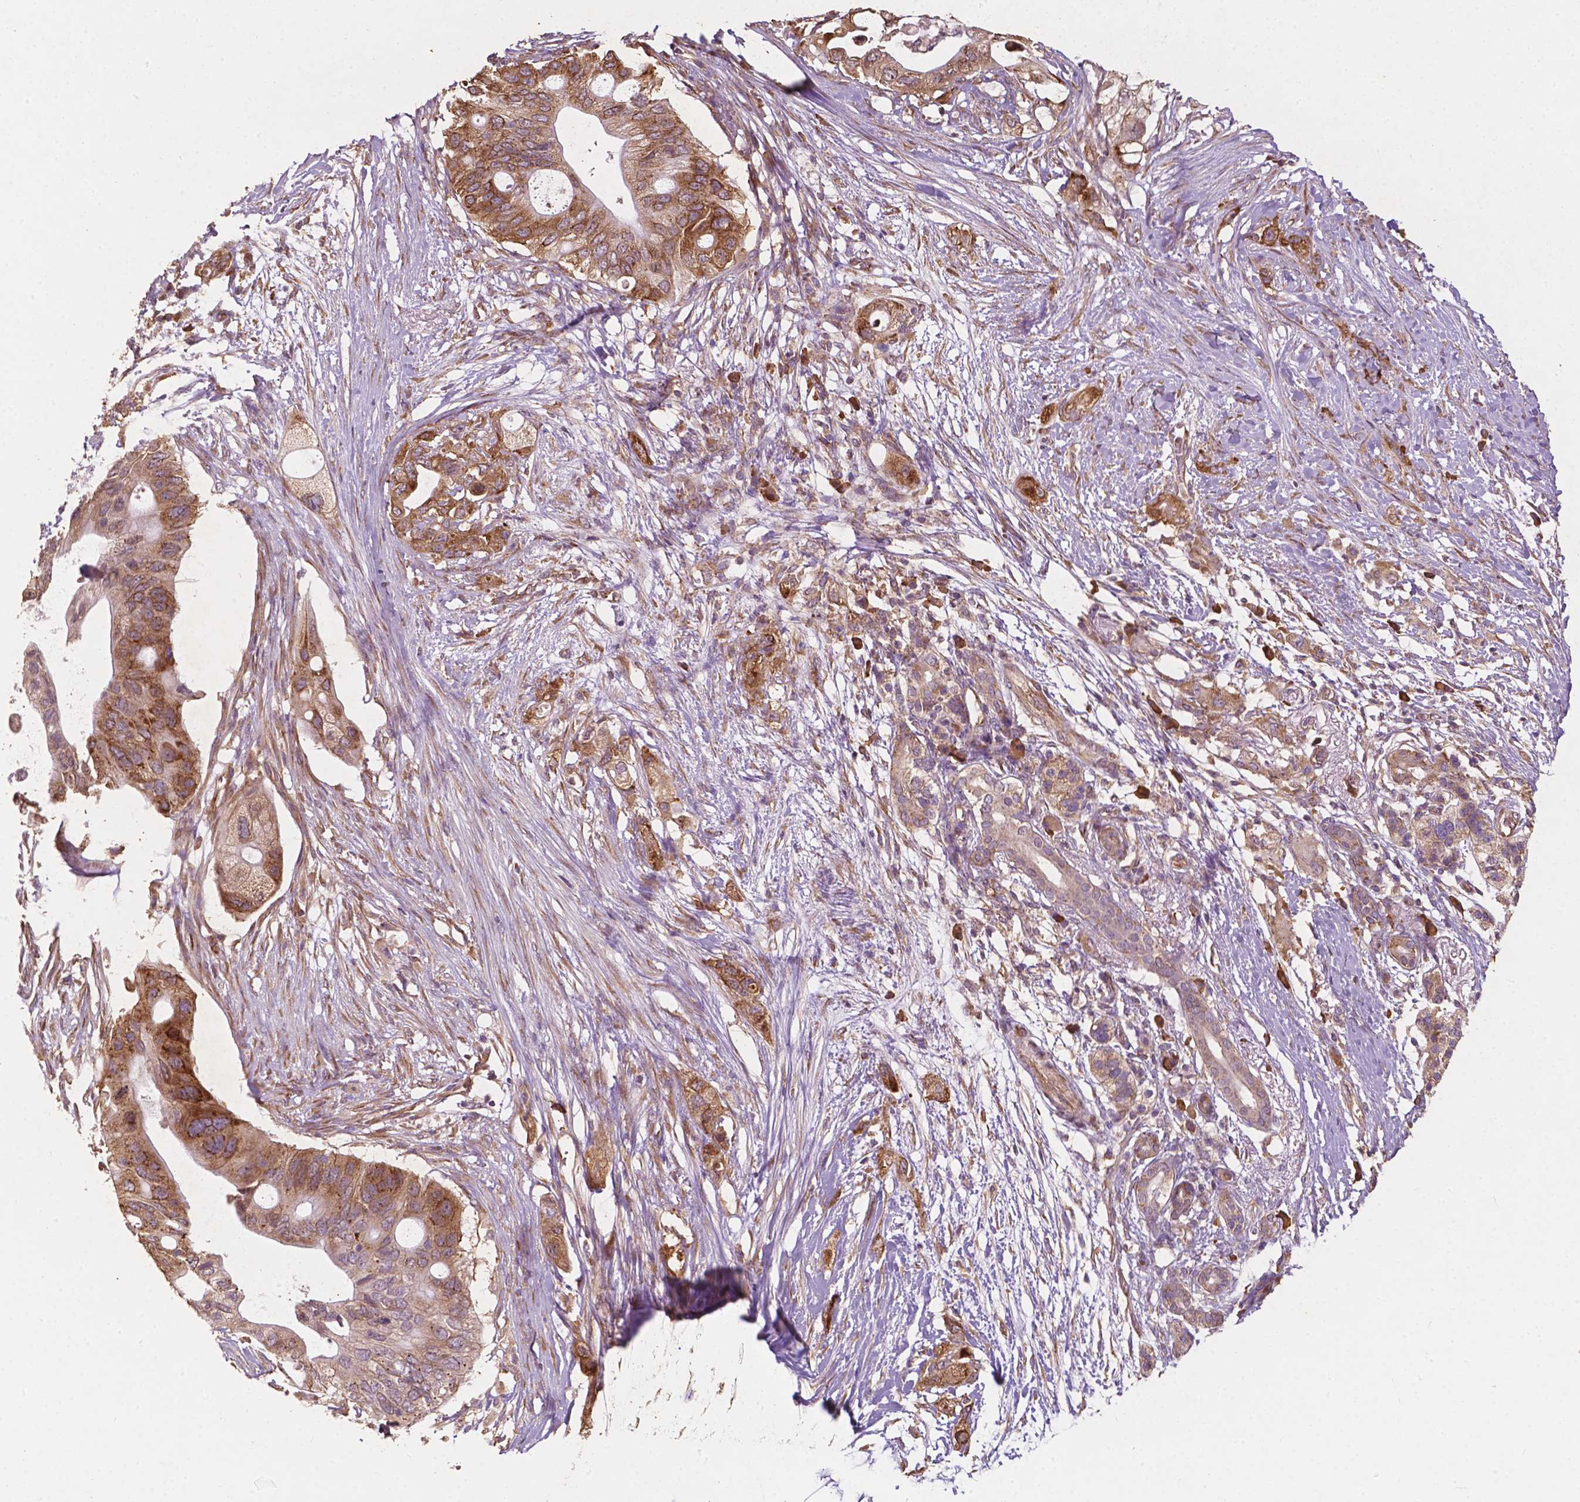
{"staining": {"intensity": "moderate", "quantity": "25%-75%", "location": "cytoplasmic/membranous"}, "tissue": "pancreatic cancer", "cell_type": "Tumor cells", "image_type": "cancer", "snomed": [{"axis": "morphology", "description": "Adenocarcinoma, NOS"}, {"axis": "topography", "description": "Pancreas"}], "caption": "Adenocarcinoma (pancreatic) stained for a protein exhibits moderate cytoplasmic/membranous positivity in tumor cells.", "gene": "G3BP1", "patient": {"sex": "female", "age": 72}}